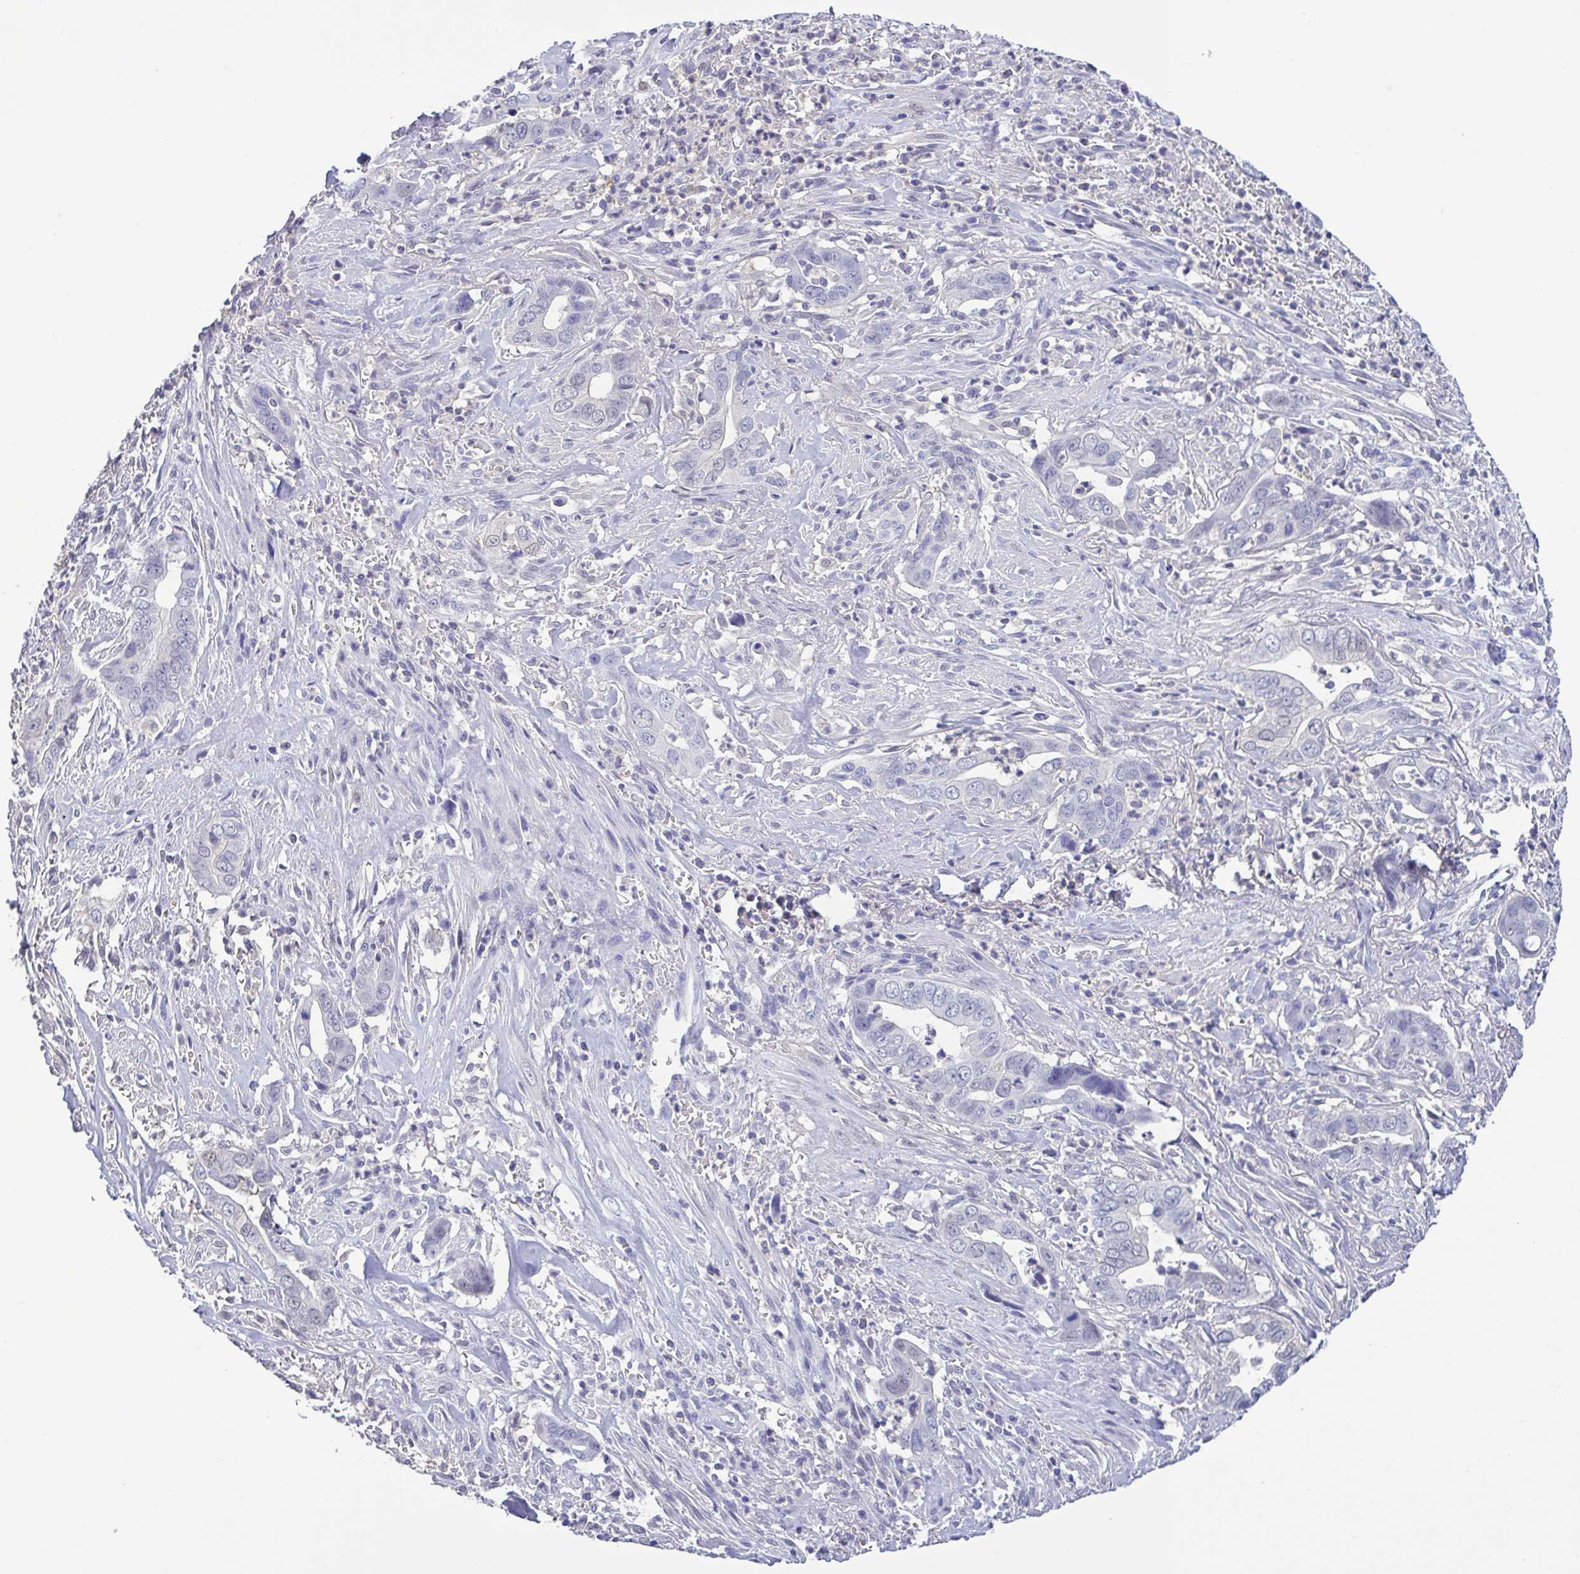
{"staining": {"intensity": "negative", "quantity": "none", "location": "none"}, "tissue": "liver cancer", "cell_type": "Tumor cells", "image_type": "cancer", "snomed": [{"axis": "morphology", "description": "Cholangiocarcinoma"}, {"axis": "topography", "description": "Liver"}], "caption": "Human cholangiocarcinoma (liver) stained for a protein using immunohistochemistry shows no expression in tumor cells.", "gene": "LDHC", "patient": {"sex": "female", "age": 79}}